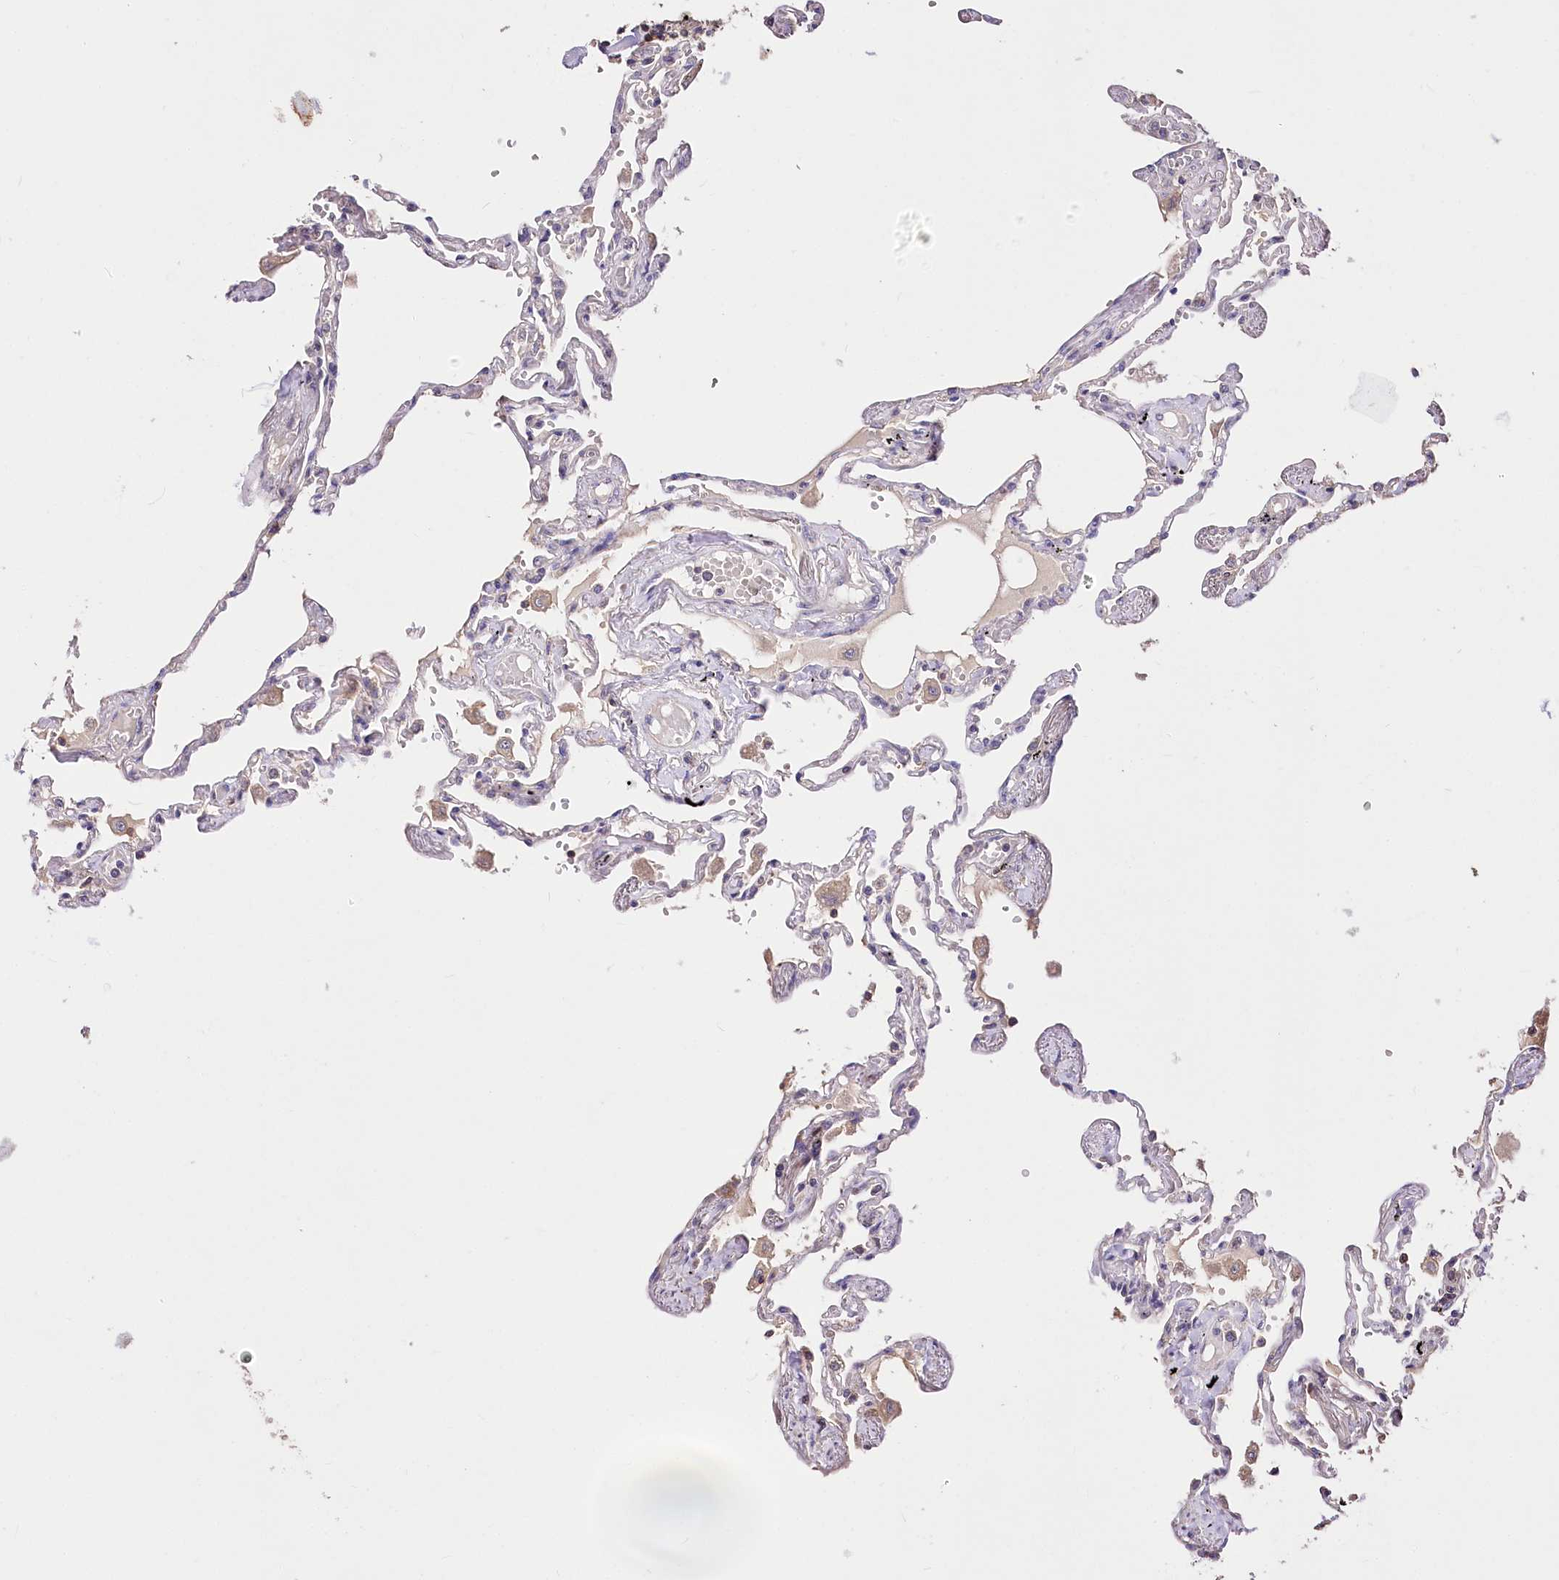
{"staining": {"intensity": "weak", "quantity": "<25%", "location": "cytoplasmic/membranous"}, "tissue": "lung", "cell_type": "Alveolar cells", "image_type": "normal", "snomed": [{"axis": "morphology", "description": "Normal tissue, NOS"}, {"axis": "topography", "description": "Lung"}], "caption": "Immunohistochemistry (IHC) of normal human lung shows no staining in alveolar cells.", "gene": "SERGEF", "patient": {"sex": "female", "age": 67}}